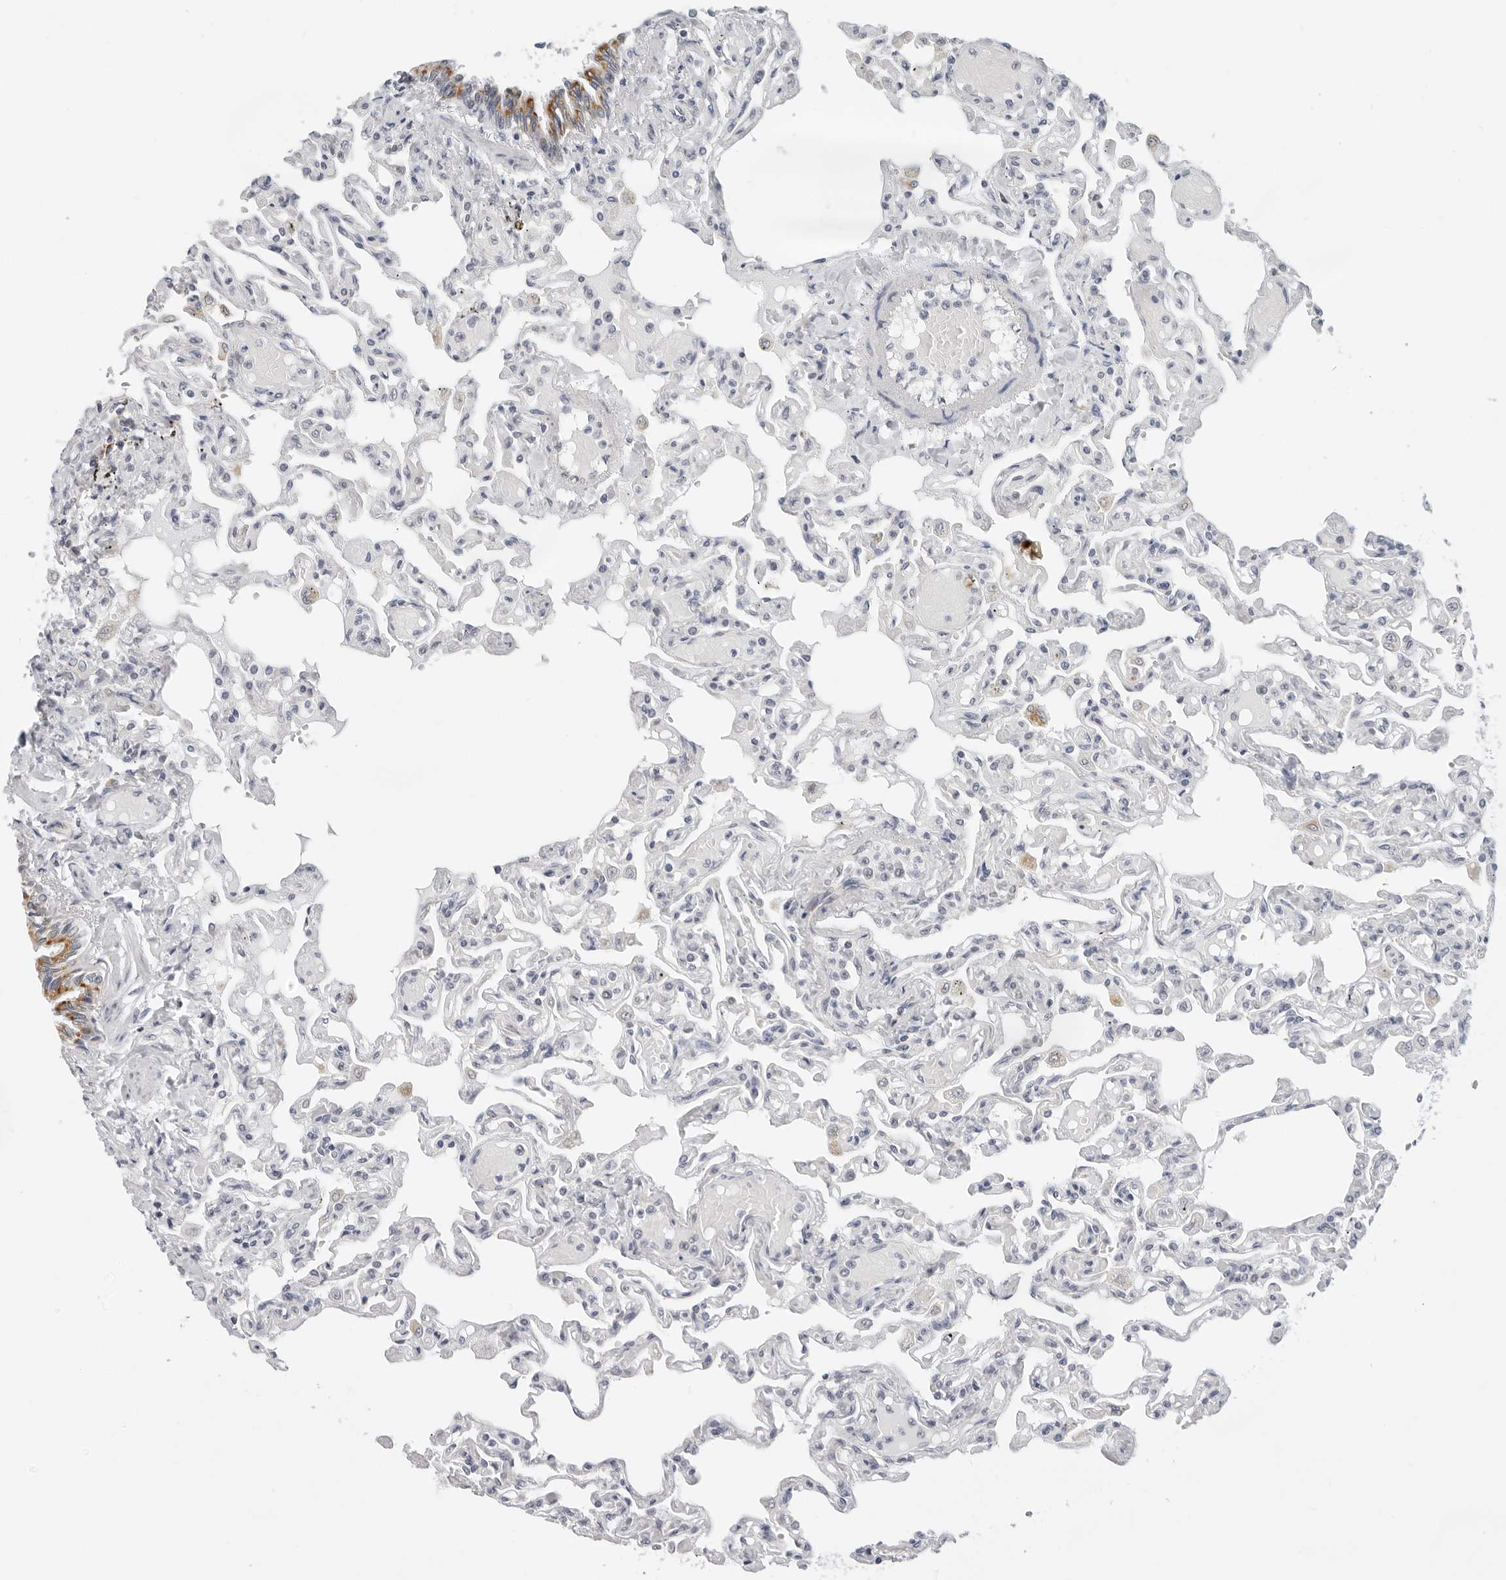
{"staining": {"intensity": "negative", "quantity": "none", "location": "none"}, "tissue": "lung", "cell_type": "Alveolar cells", "image_type": "normal", "snomed": [{"axis": "morphology", "description": "Normal tissue, NOS"}, {"axis": "topography", "description": "Lung"}], "caption": "Immunohistochemistry photomicrograph of benign lung: lung stained with DAB demonstrates no significant protein positivity in alveolar cells. (DAB (3,3'-diaminobenzidine) IHC, high magnification).", "gene": "CIART", "patient": {"sex": "male", "age": 21}}